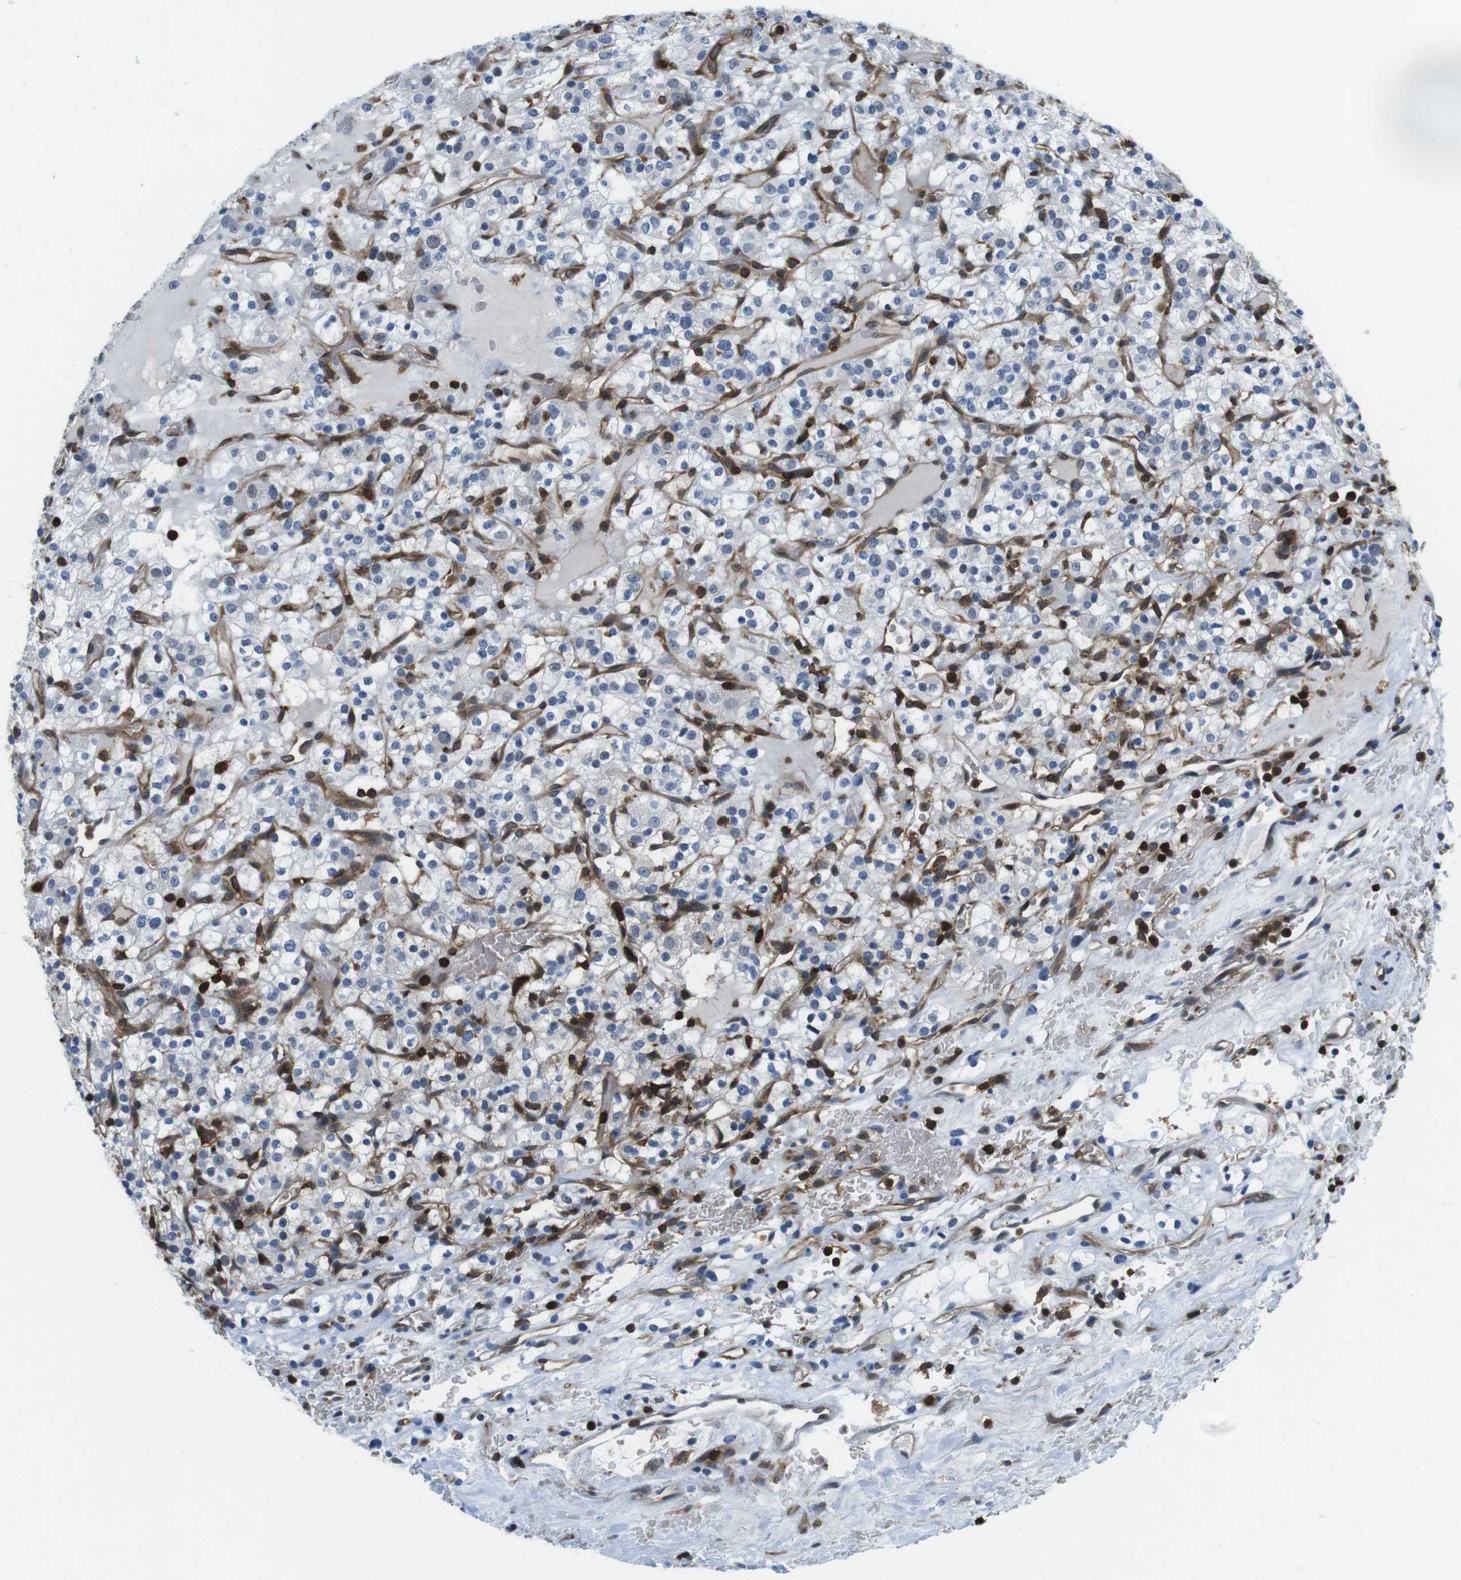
{"staining": {"intensity": "negative", "quantity": "none", "location": "none"}, "tissue": "renal cancer", "cell_type": "Tumor cells", "image_type": "cancer", "snomed": [{"axis": "morphology", "description": "Normal tissue, NOS"}, {"axis": "morphology", "description": "Adenocarcinoma, NOS"}, {"axis": "topography", "description": "Kidney"}], "caption": "There is no significant expression in tumor cells of renal cancer (adenocarcinoma).", "gene": "STK10", "patient": {"sex": "female", "age": 72}}